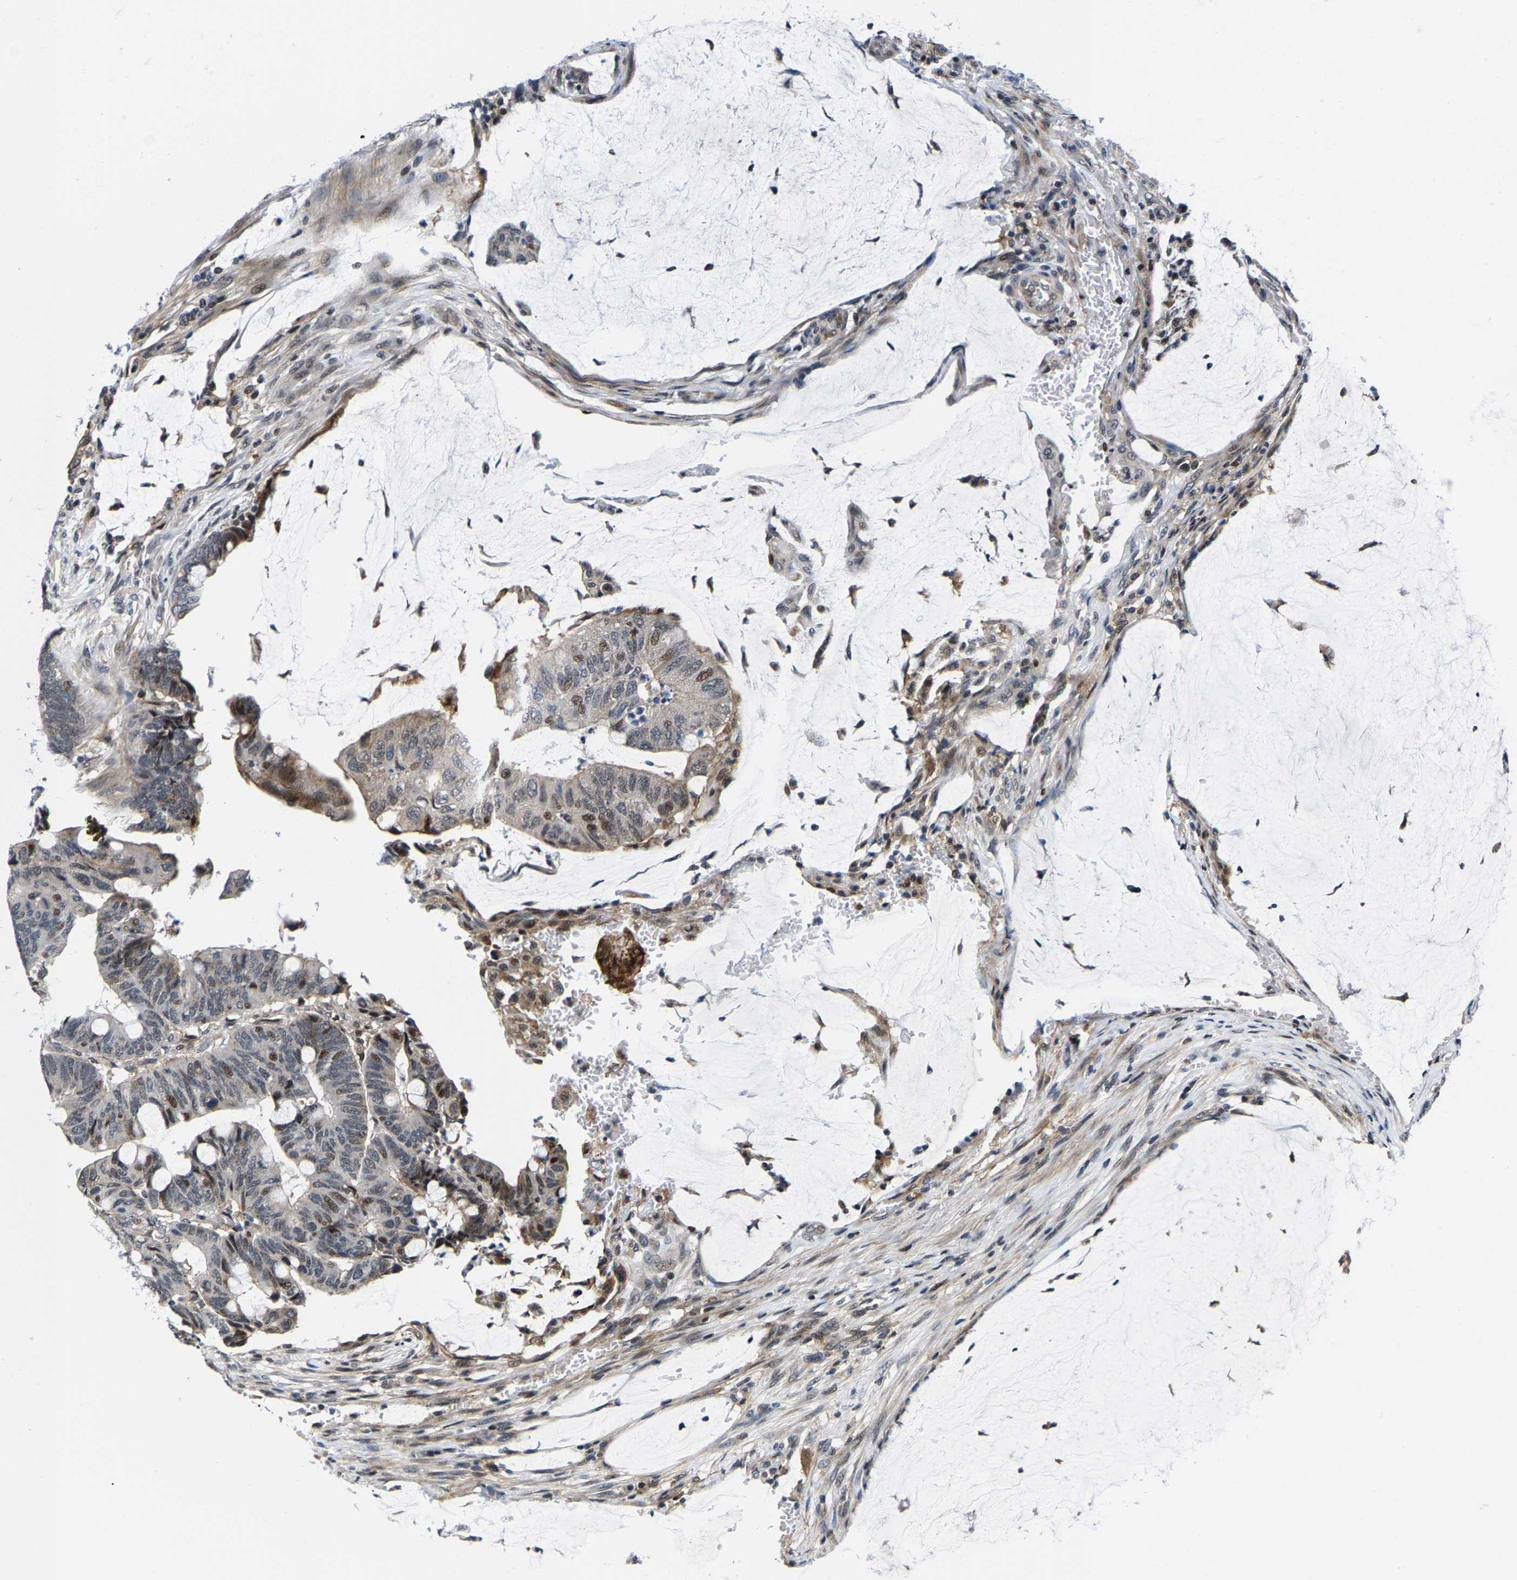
{"staining": {"intensity": "moderate", "quantity": "<25%", "location": "nuclear"}, "tissue": "colorectal cancer", "cell_type": "Tumor cells", "image_type": "cancer", "snomed": [{"axis": "morphology", "description": "Normal tissue, NOS"}, {"axis": "morphology", "description": "Adenocarcinoma, NOS"}, {"axis": "topography", "description": "Rectum"}, {"axis": "topography", "description": "Peripheral nerve tissue"}], "caption": "Colorectal cancer (adenocarcinoma) stained for a protein exhibits moderate nuclear positivity in tumor cells.", "gene": "GTPBP10", "patient": {"sex": "male", "age": 92}}